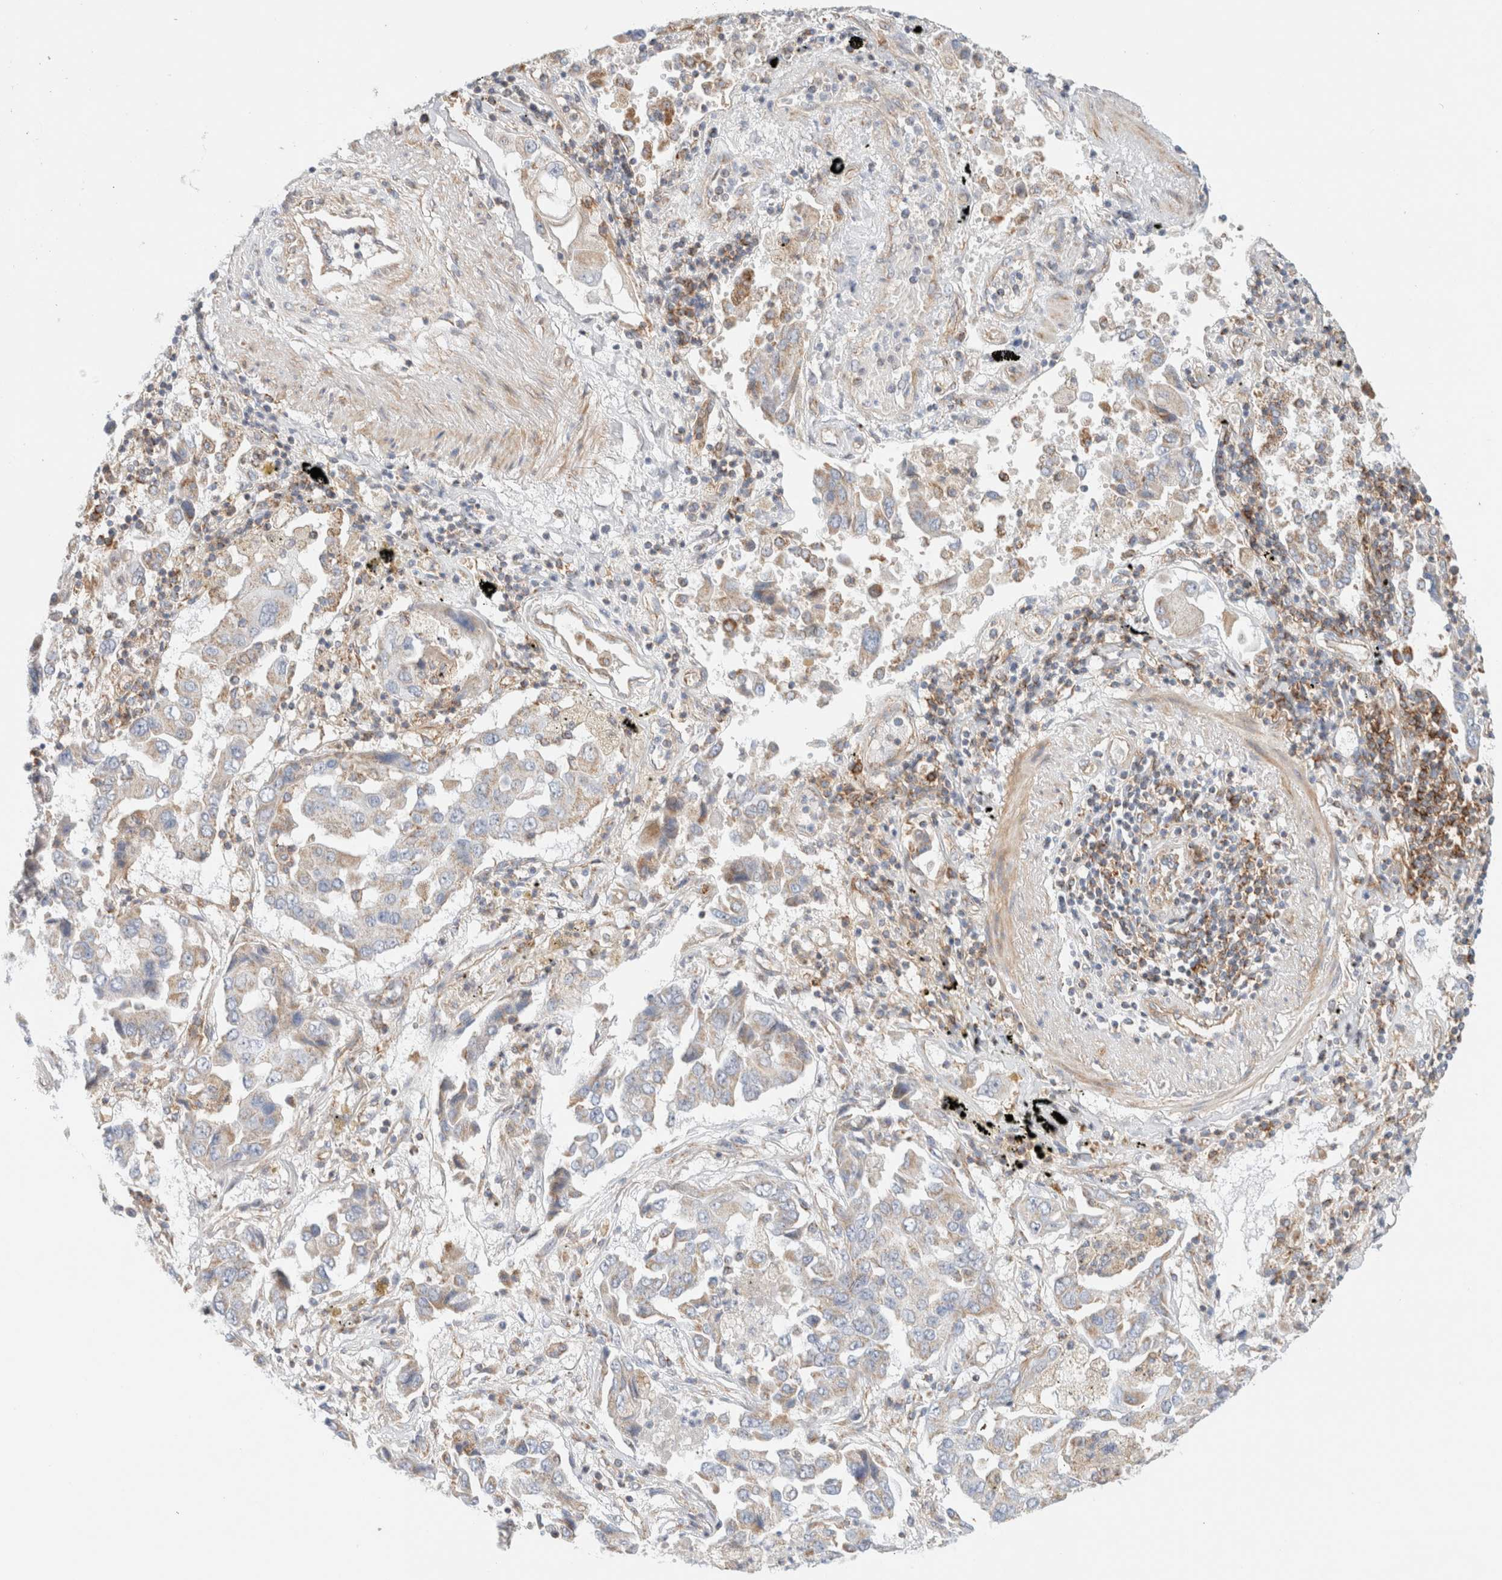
{"staining": {"intensity": "weak", "quantity": ">75%", "location": "cytoplasmic/membranous"}, "tissue": "lung cancer", "cell_type": "Tumor cells", "image_type": "cancer", "snomed": [{"axis": "morphology", "description": "Adenocarcinoma, NOS"}, {"axis": "topography", "description": "Lung"}], "caption": "Lung cancer stained for a protein reveals weak cytoplasmic/membranous positivity in tumor cells.", "gene": "MRM3", "patient": {"sex": "female", "age": 65}}